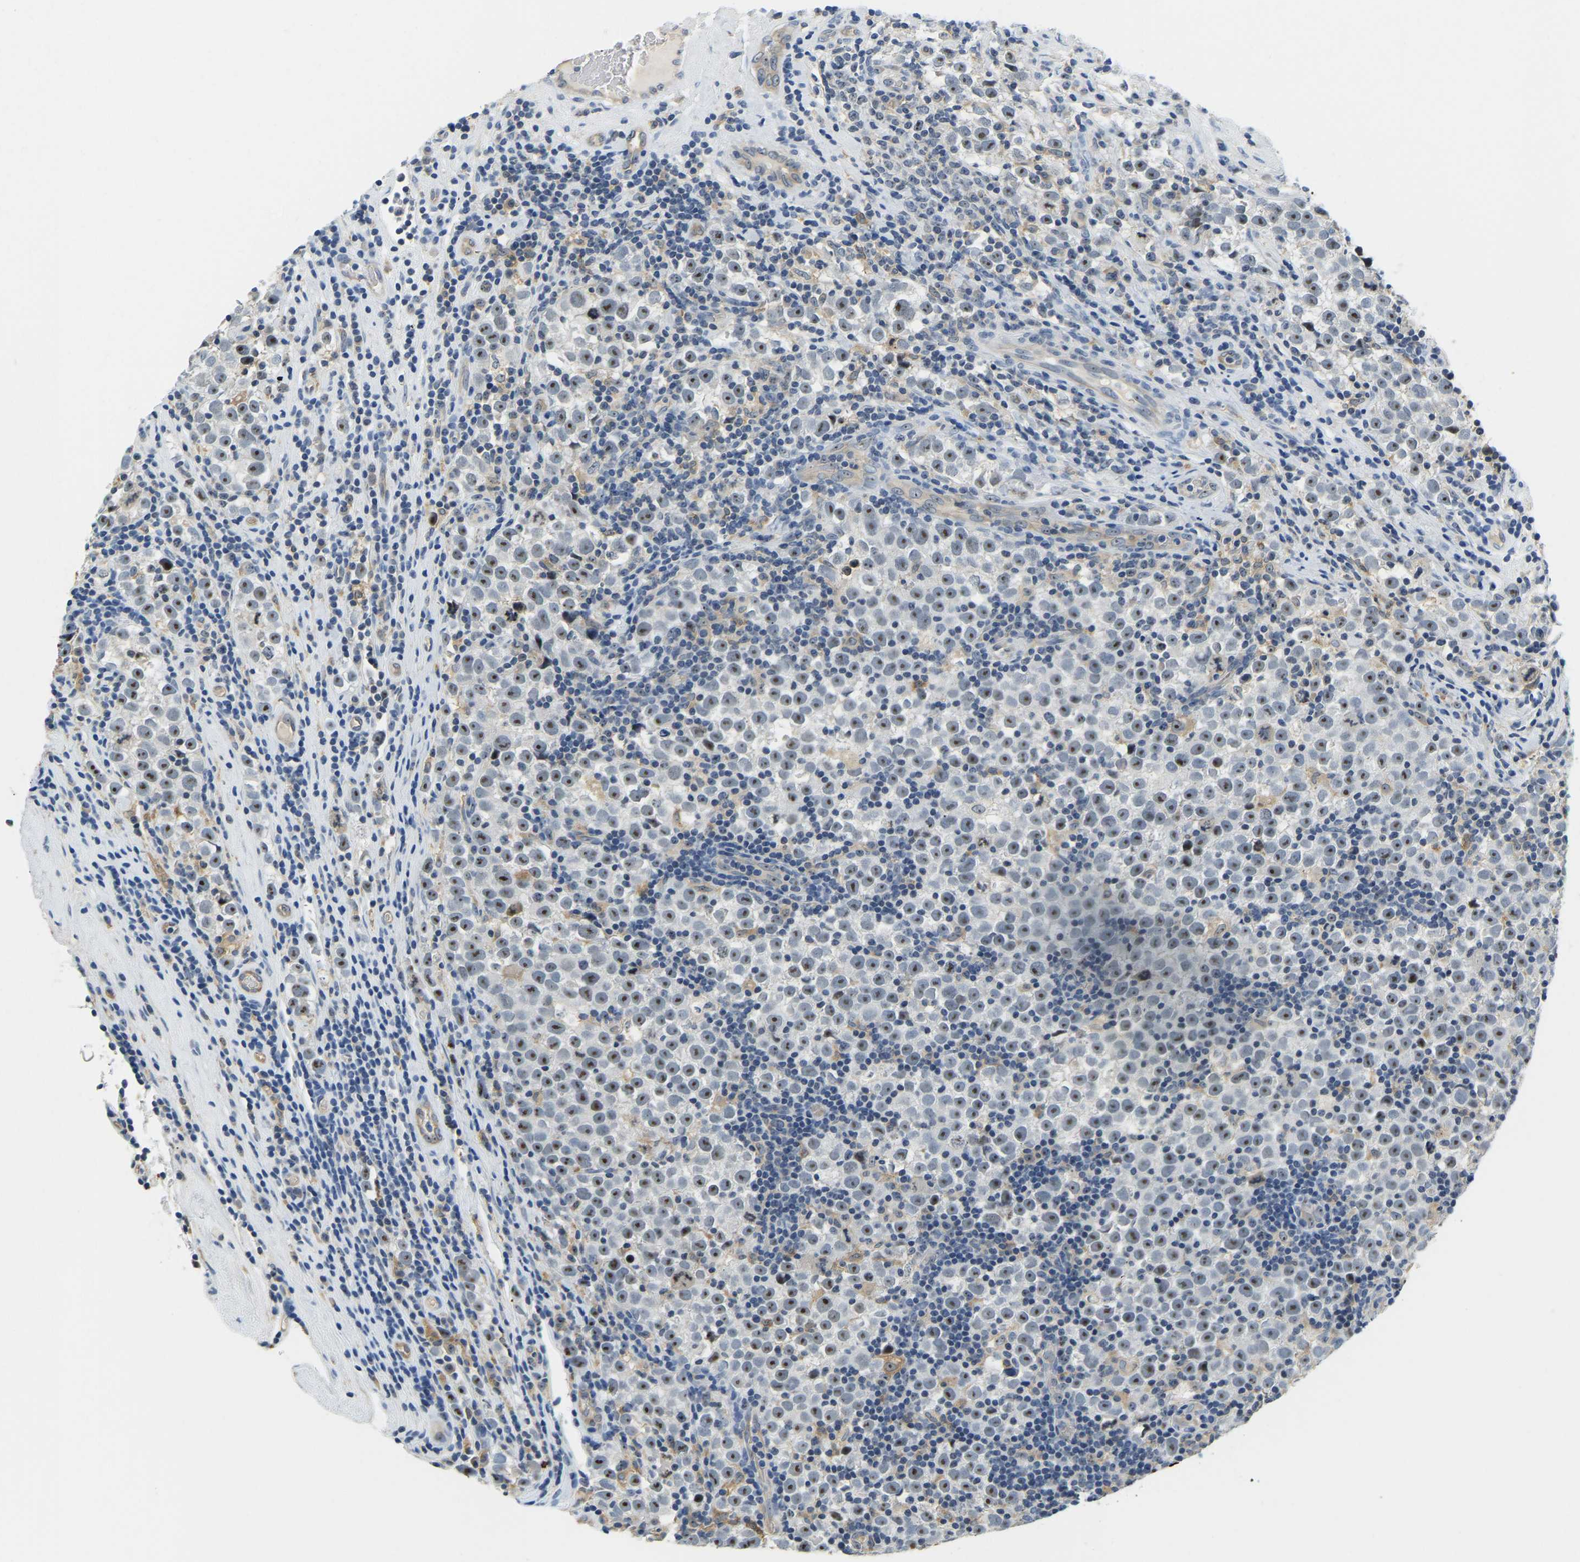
{"staining": {"intensity": "moderate", "quantity": "25%-75%", "location": "nuclear"}, "tissue": "testis cancer", "cell_type": "Tumor cells", "image_type": "cancer", "snomed": [{"axis": "morphology", "description": "Normal tissue, NOS"}, {"axis": "morphology", "description": "Seminoma, NOS"}, {"axis": "topography", "description": "Testis"}], "caption": "Seminoma (testis) stained with a brown dye shows moderate nuclear positive positivity in approximately 25%-75% of tumor cells.", "gene": "RRP1", "patient": {"sex": "male", "age": 43}}